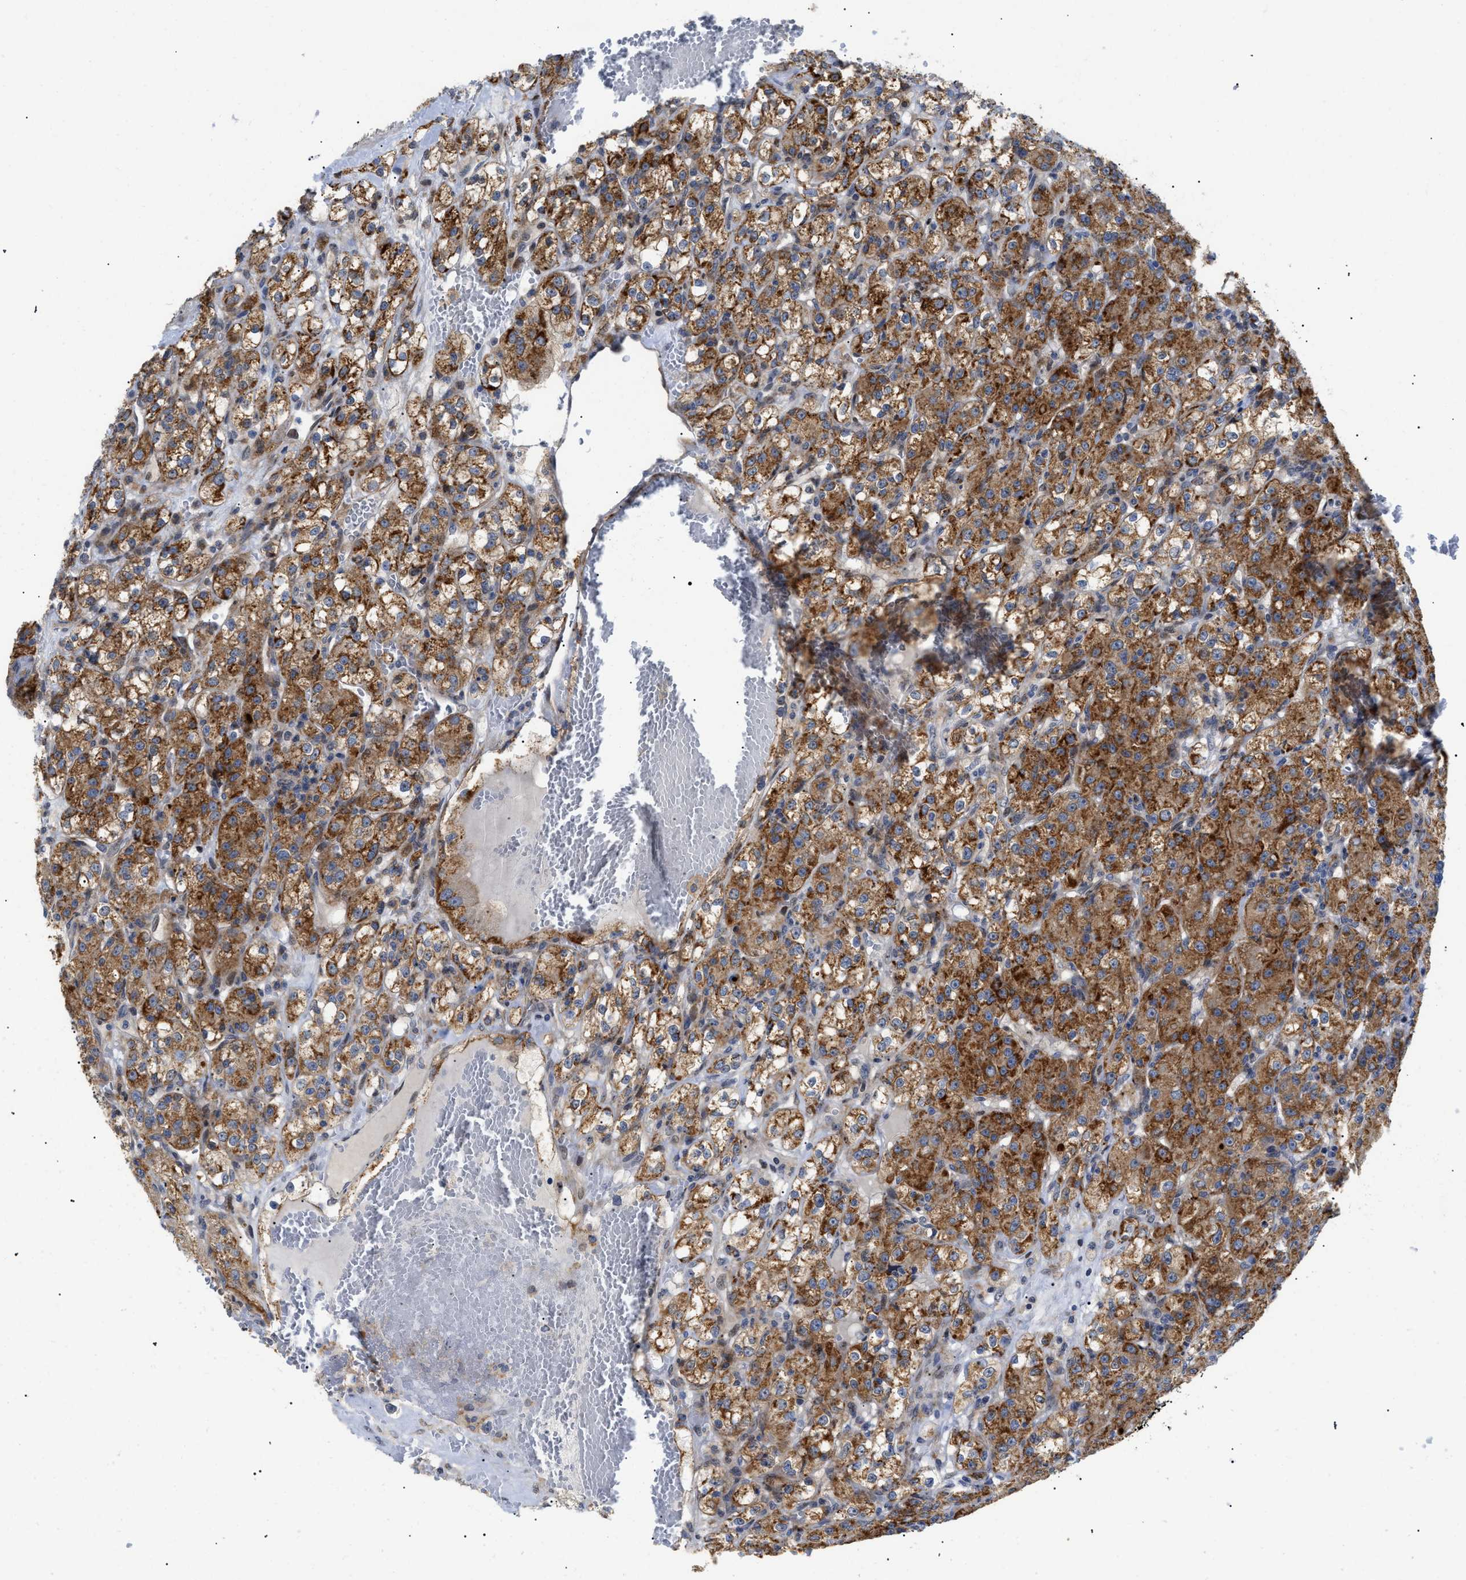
{"staining": {"intensity": "strong", "quantity": ">75%", "location": "cytoplasmic/membranous"}, "tissue": "renal cancer", "cell_type": "Tumor cells", "image_type": "cancer", "snomed": [{"axis": "morphology", "description": "Normal tissue, NOS"}, {"axis": "morphology", "description": "Adenocarcinoma, NOS"}, {"axis": "topography", "description": "Kidney"}], "caption": "Immunohistochemistry (IHC) image of renal adenocarcinoma stained for a protein (brown), which exhibits high levels of strong cytoplasmic/membranous positivity in about >75% of tumor cells.", "gene": "SFXN5", "patient": {"sex": "male", "age": 61}}